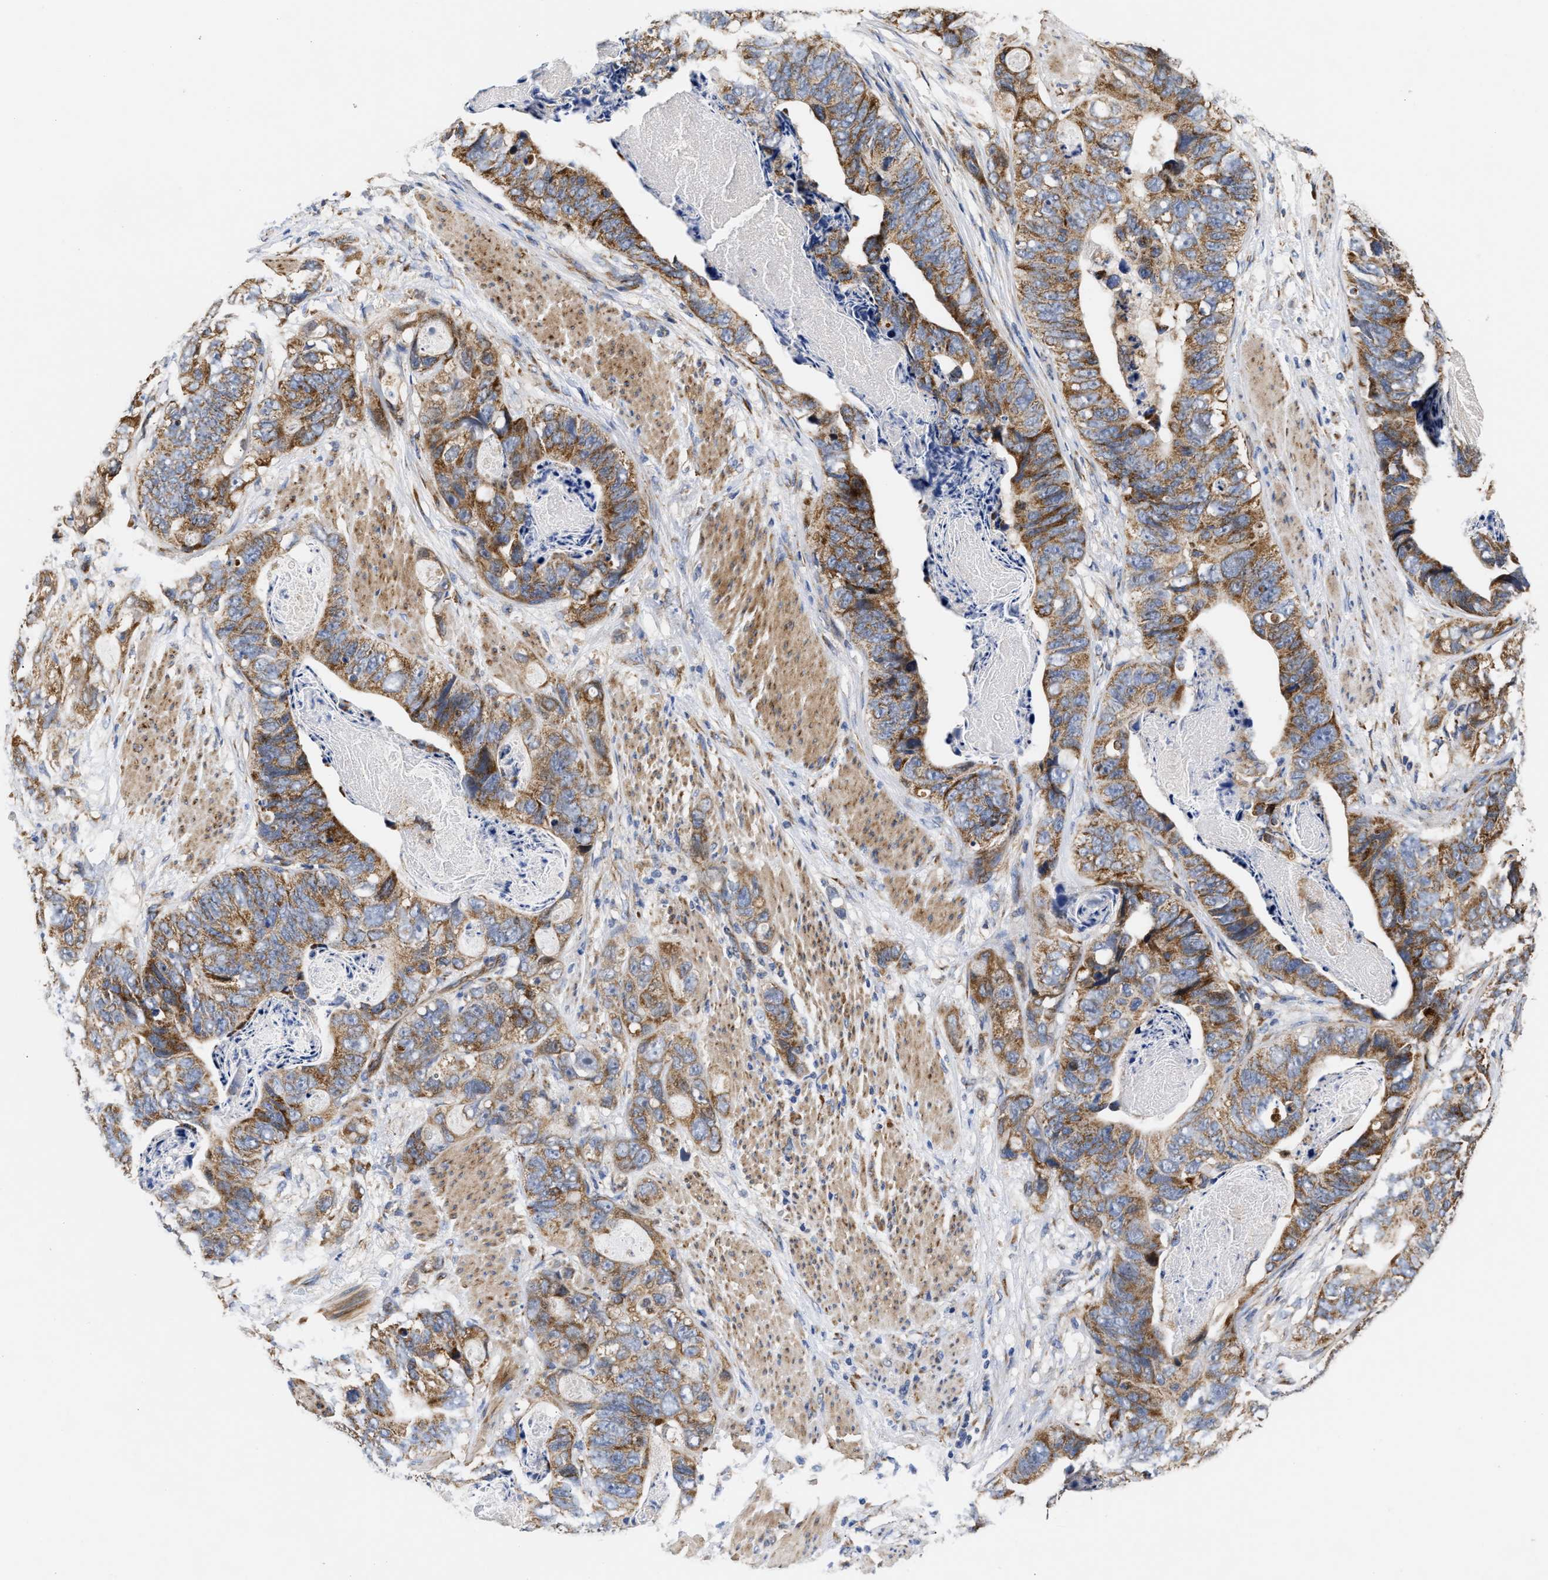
{"staining": {"intensity": "moderate", "quantity": ">75%", "location": "cytoplasmic/membranous"}, "tissue": "stomach cancer", "cell_type": "Tumor cells", "image_type": "cancer", "snomed": [{"axis": "morphology", "description": "Adenocarcinoma, NOS"}, {"axis": "topography", "description": "Stomach"}], "caption": "Stomach adenocarcinoma was stained to show a protein in brown. There is medium levels of moderate cytoplasmic/membranous staining in about >75% of tumor cells. Nuclei are stained in blue.", "gene": "MALSU1", "patient": {"sex": "female", "age": 89}}